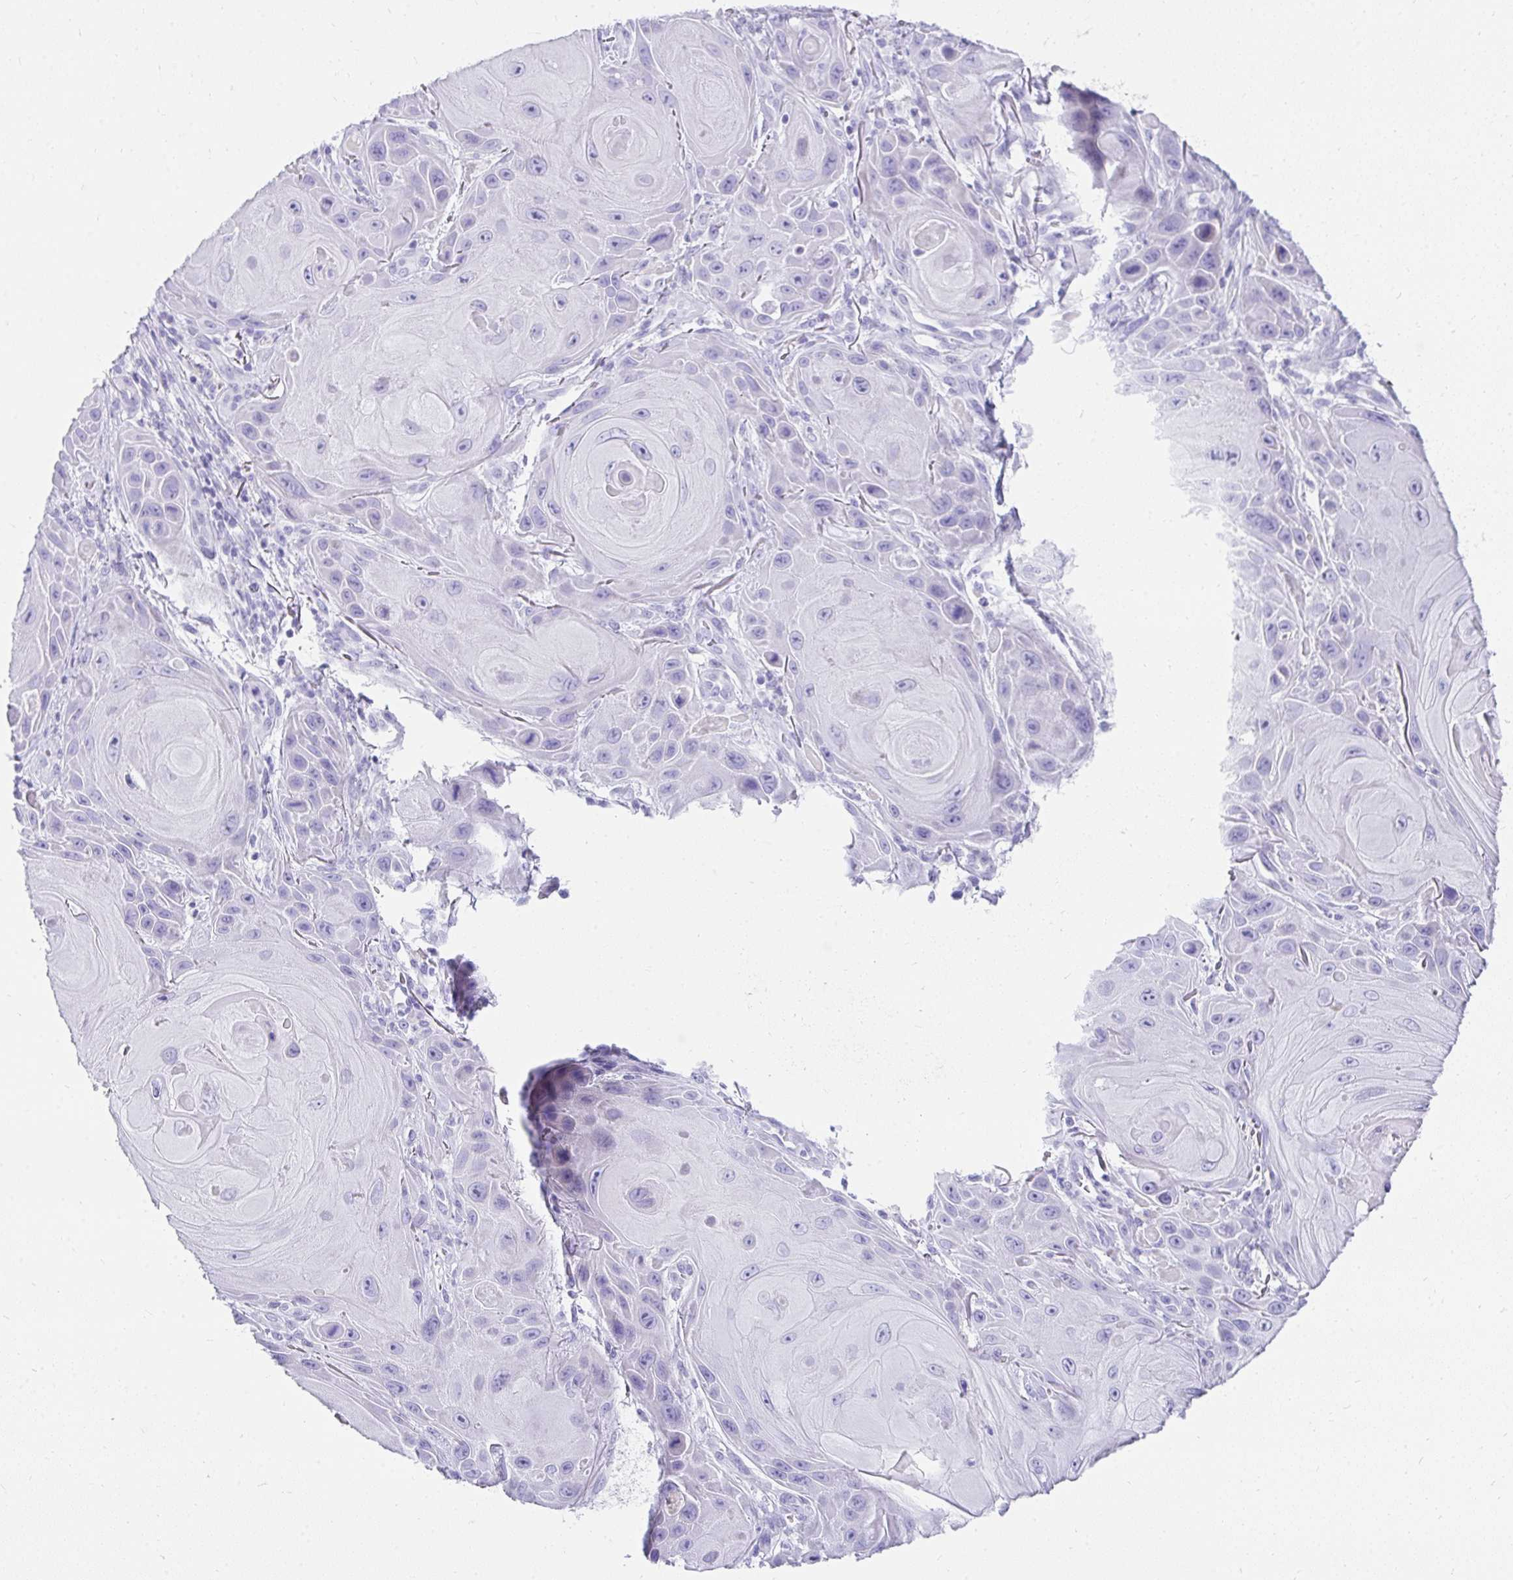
{"staining": {"intensity": "negative", "quantity": "none", "location": "none"}, "tissue": "skin cancer", "cell_type": "Tumor cells", "image_type": "cancer", "snomed": [{"axis": "morphology", "description": "Squamous cell carcinoma, NOS"}, {"axis": "topography", "description": "Skin"}], "caption": "There is no significant positivity in tumor cells of skin squamous cell carcinoma.", "gene": "TNNT1", "patient": {"sex": "female", "age": 94}}